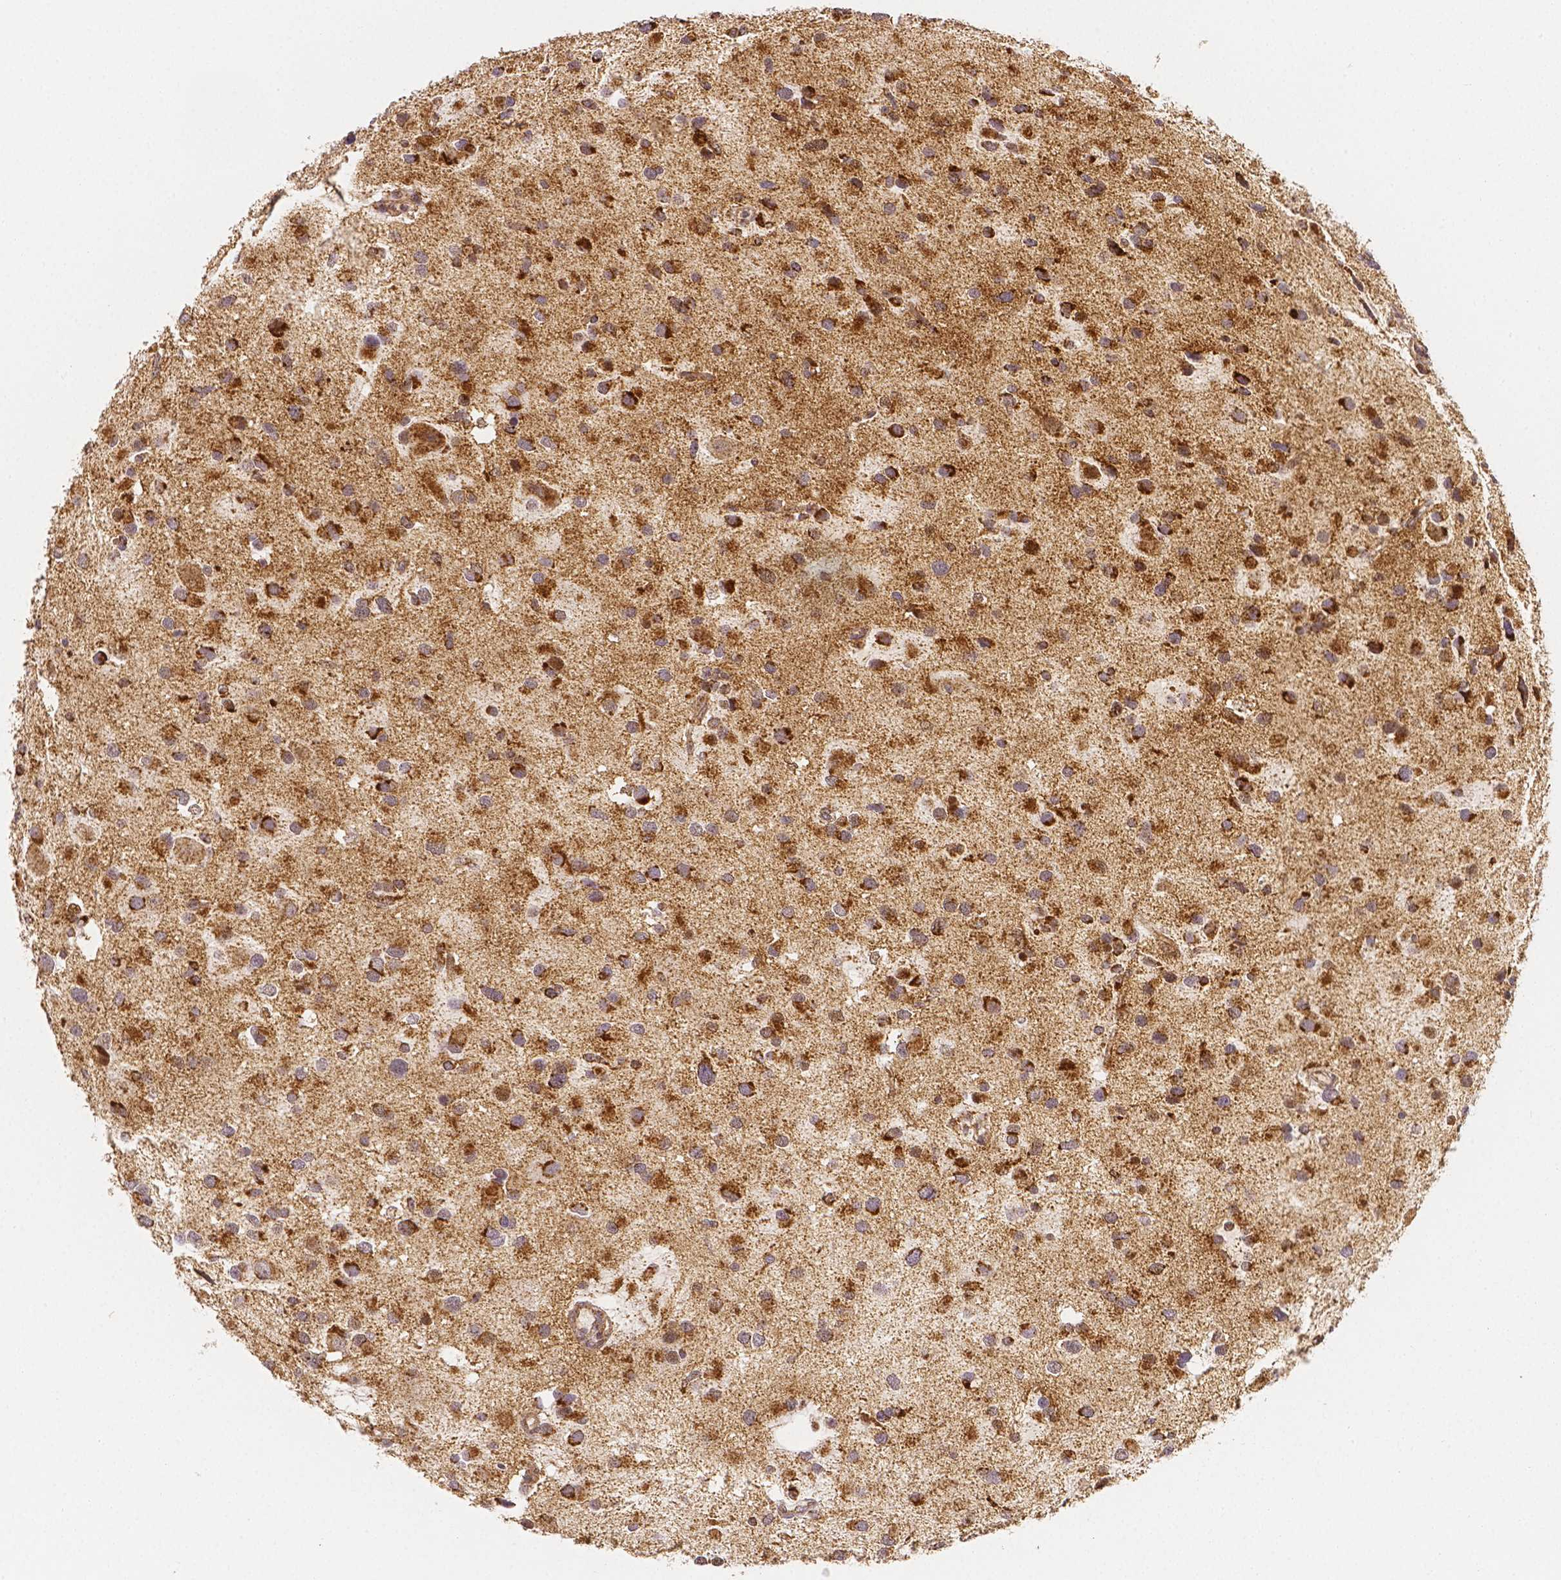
{"staining": {"intensity": "strong", "quantity": ">75%", "location": "cytoplasmic/membranous"}, "tissue": "glioma", "cell_type": "Tumor cells", "image_type": "cancer", "snomed": [{"axis": "morphology", "description": "Glioma, malignant, Low grade"}, {"axis": "topography", "description": "Brain"}], "caption": "Brown immunohistochemical staining in glioma shows strong cytoplasmic/membranous positivity in approximately >75% of tumor cells.", "gene": "RHOT1", "patient": {"sex": "female", "age": 32}}